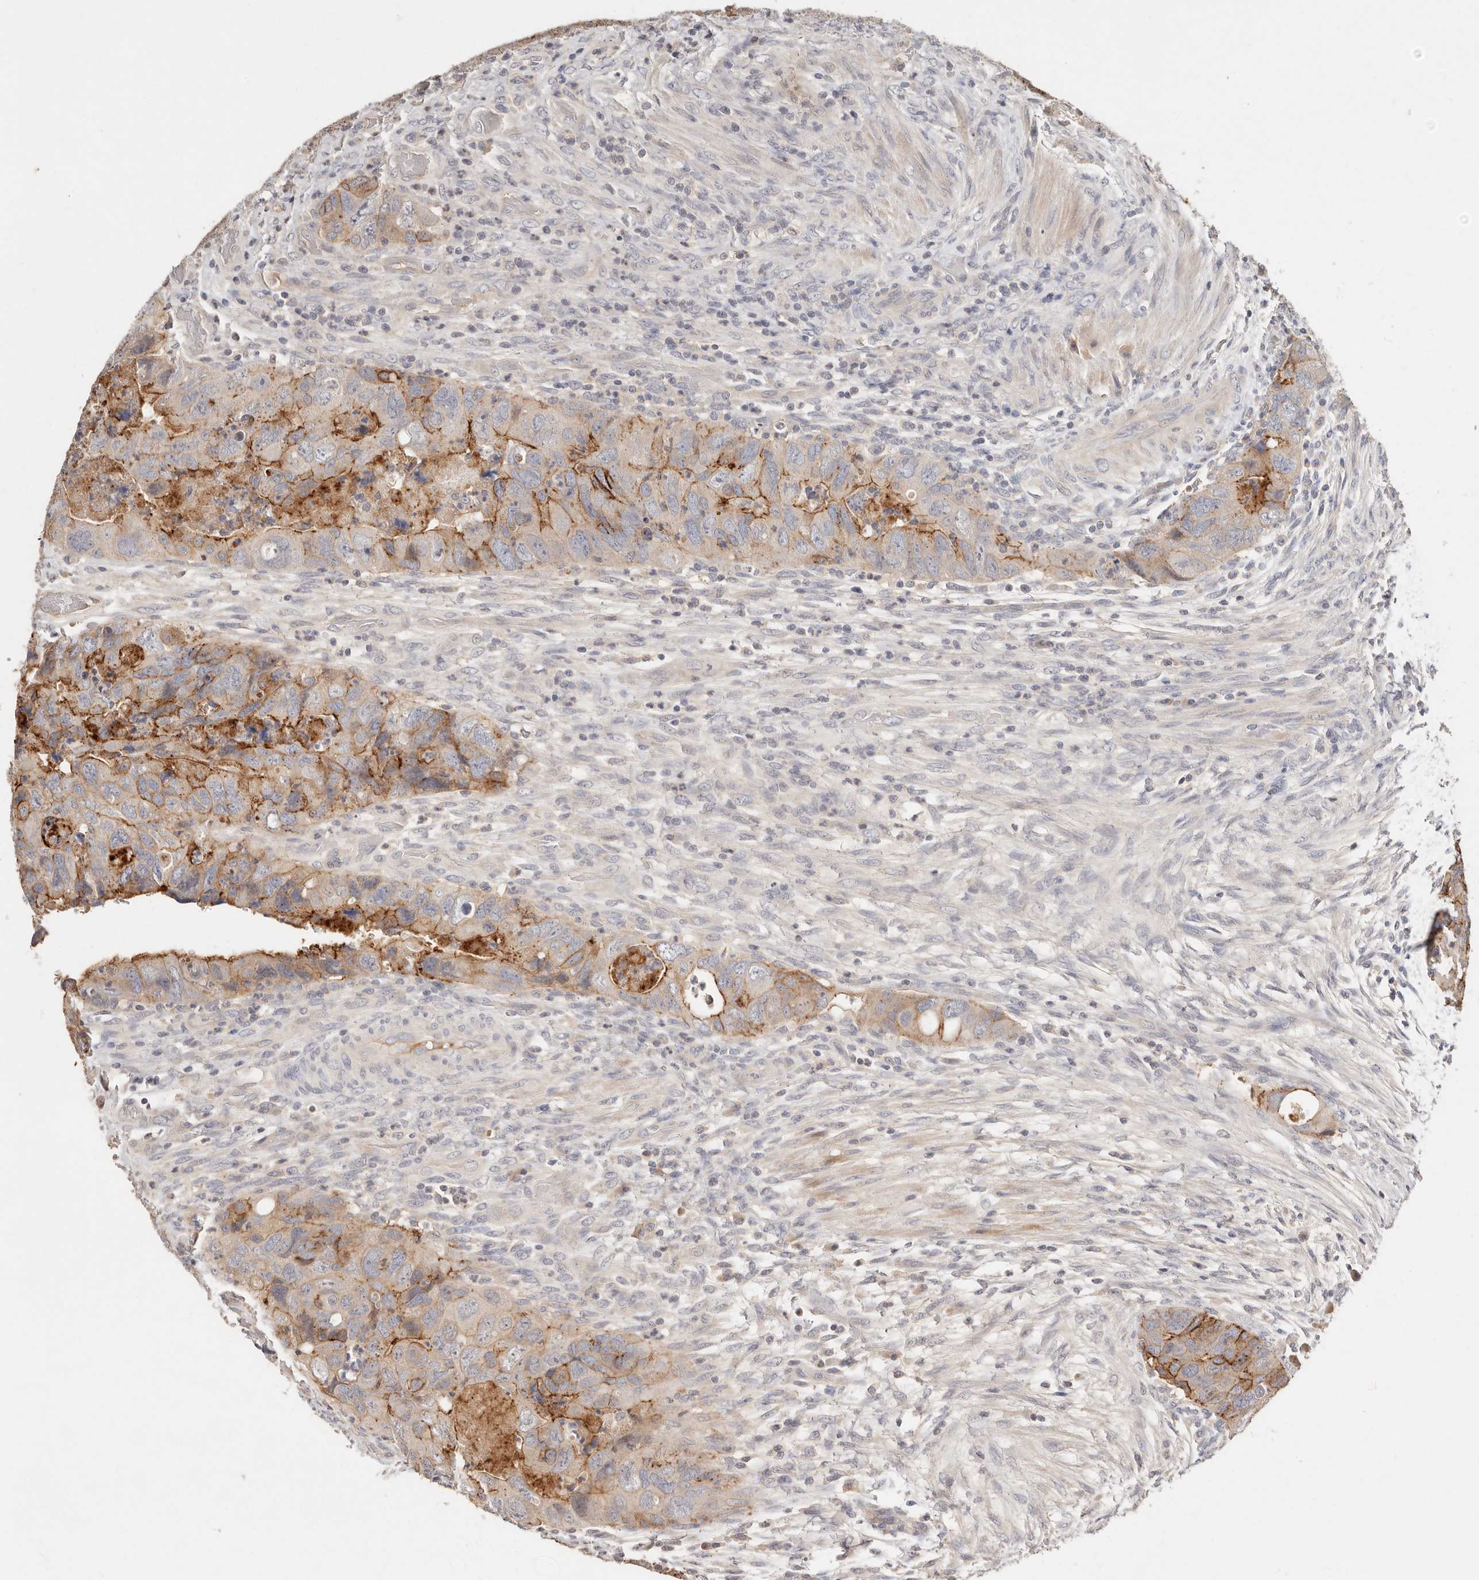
{"staining": {"intensity": "moderate", "quantity": "25%-75%", "location": "cytoplasmic/membranous"}, "tissue": "colorectal cancer", "cell_type": "Tumor cells", "image_type": "cancer", "snomed": [{"axis": "morphology", "description": "Adenocarcinoma, NOS"}, {"axis": "topography", "description": "Rectum"}], "caption": "This is a micrograph of immunohistochemistry staining of adenocarcinoma (colorectal), which shows moderate staining in the cytoplasmic/membranous of tumor cells.", "gene": "CXADR", "patient": {"sex": "male", "age": 63}}